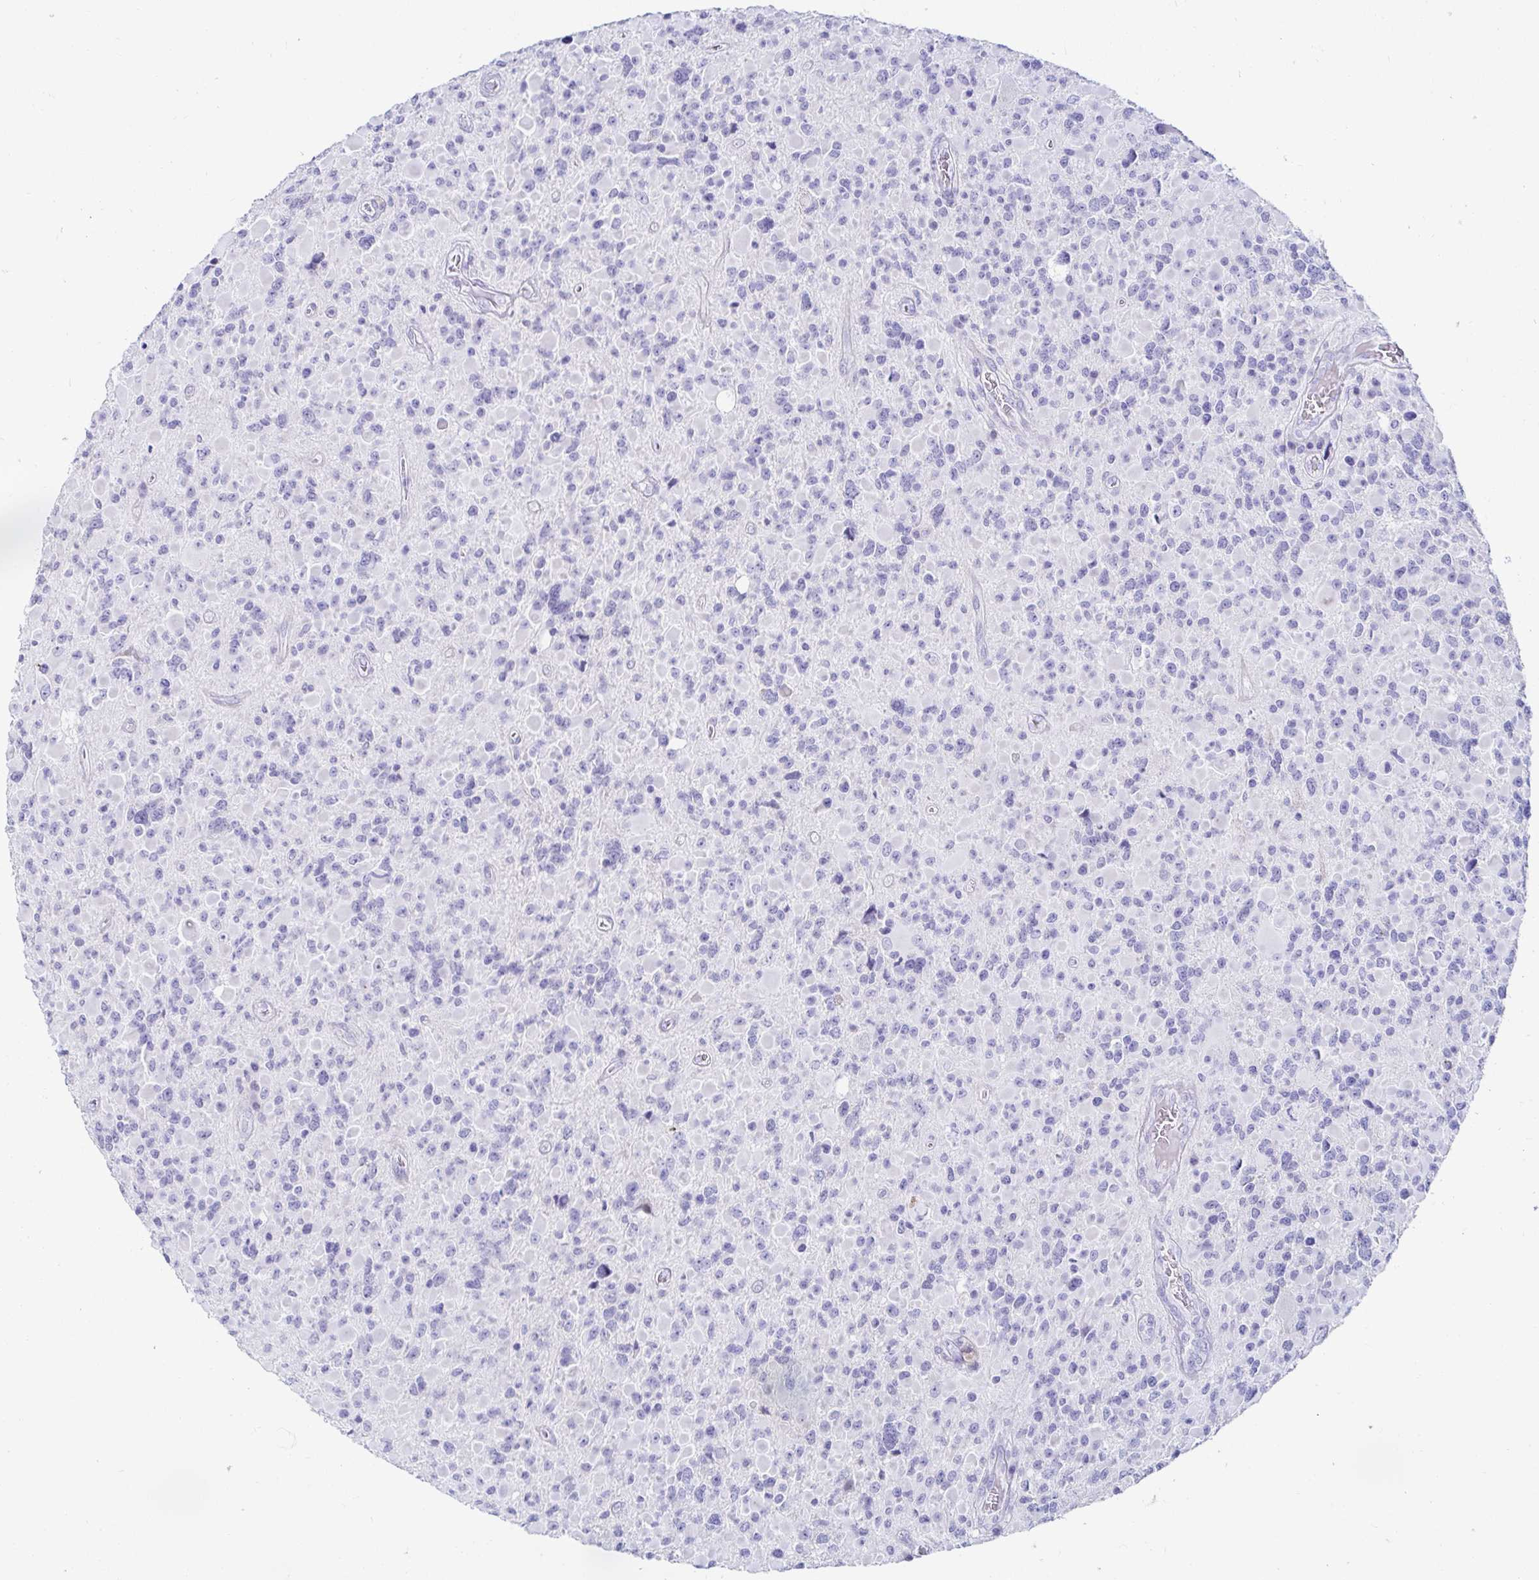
{"staining": {"intensity": "negative", "quantity": "none", "location": "none"}, "tissue": "glioma", "cell_type": "Tumor cells", "image_type": "cancer", "snomed": [{"axis": "morphology", "description": "Glioma, malignant, High grade"}, {"axis": "topography", "description": "Brain"}], "caption": "Human malignant glioma (high-grade) stained for a protein using immunohistochemistry (IHC) reveals no expression in tumor cells.", "gene": "OR10K1", "patient": {"sex": "female", "age": 40}}